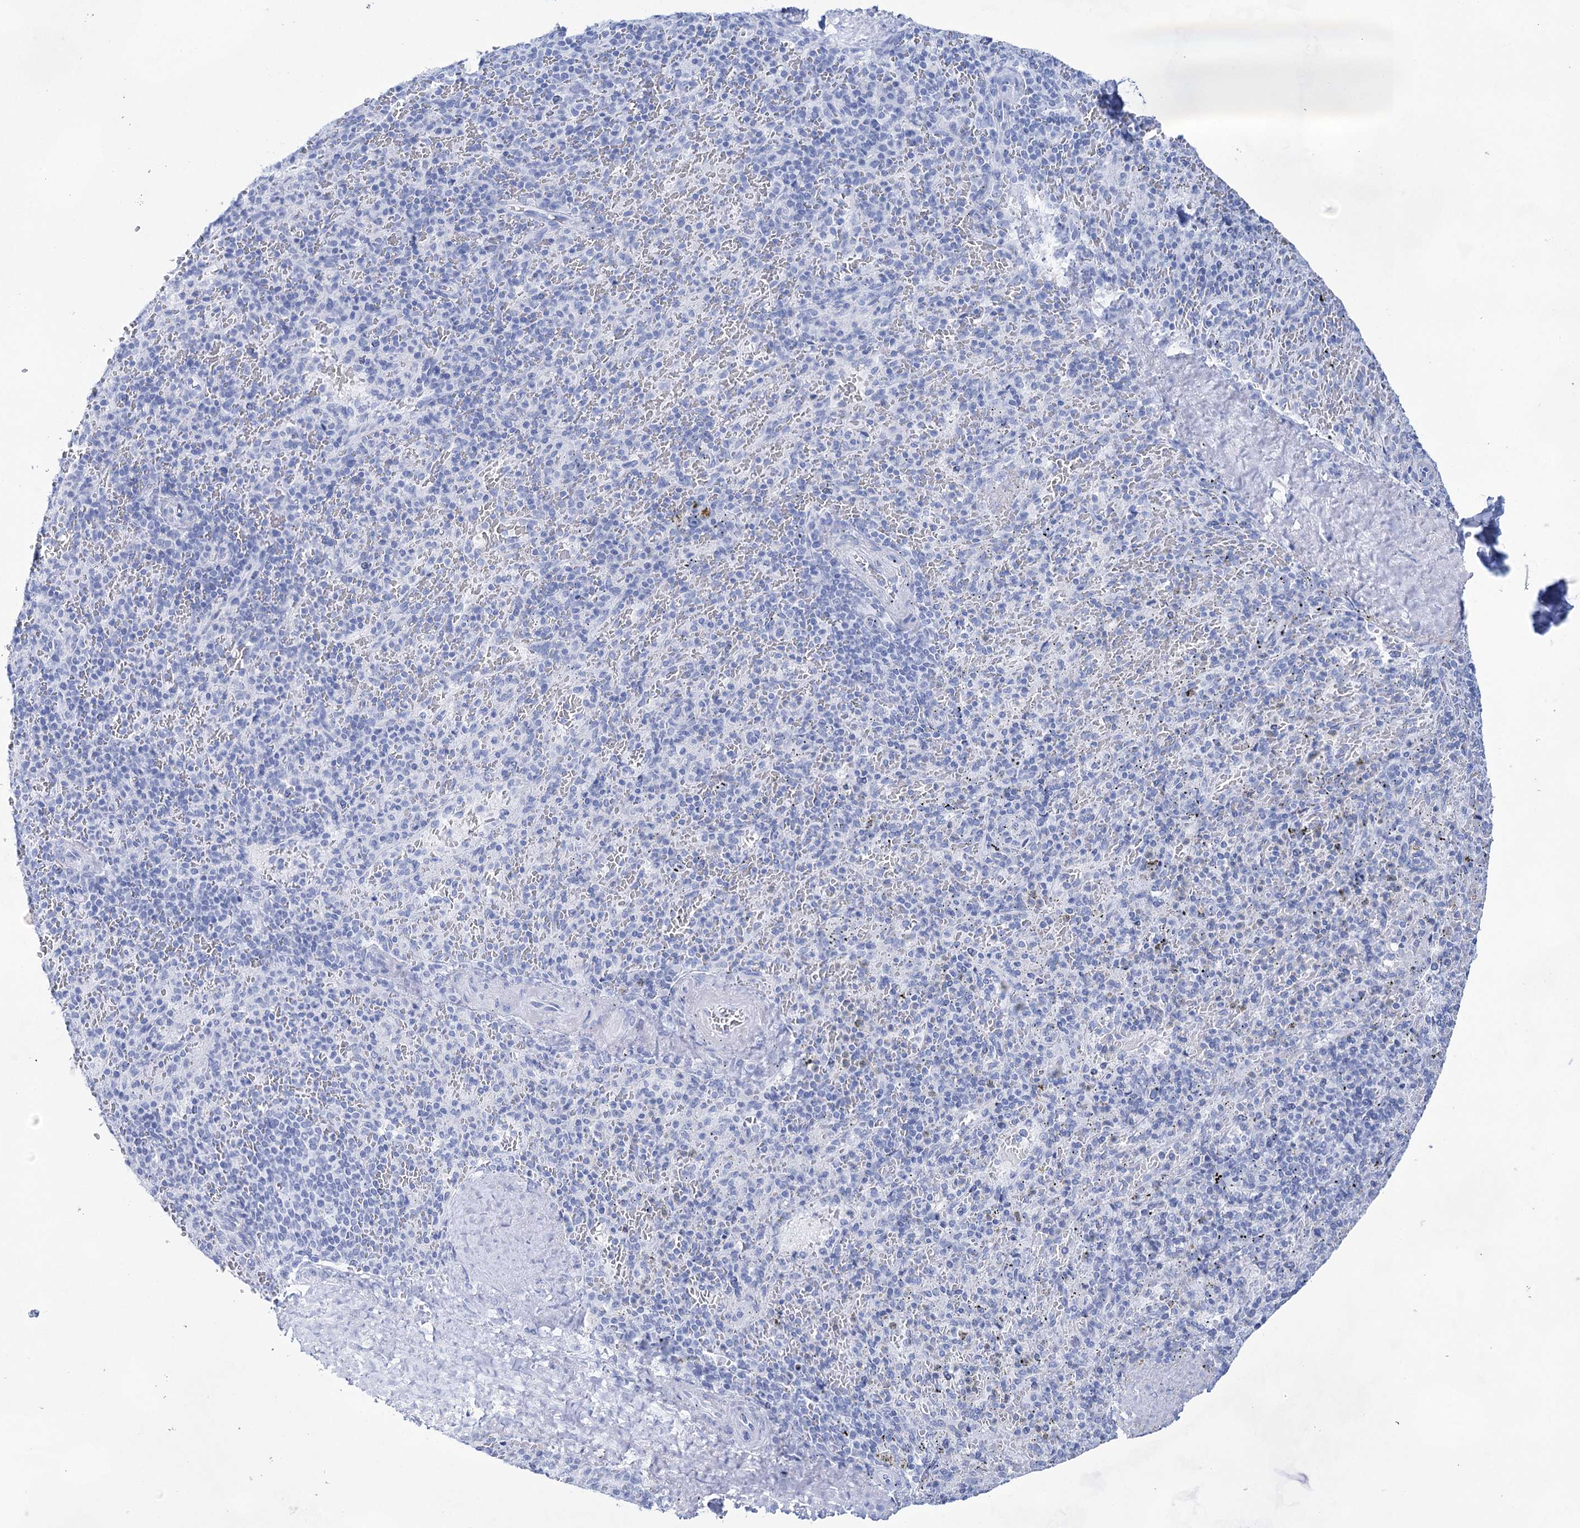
{"staining": {"intensity": "negative", "quantity": "none", "location": "none"}, "tissue": "spleen", "cell_type": "Cells in red pulp", "image_type": "normal", "snomed": [{"axis": "morphology", "description": "Normal tissue, NOS"}, {"axis": "topography", "description": "Spleen"}], "caption": "This is a photomicrograph of immunohistochemistry staining of benign spleen, which shows no staining in cells in red pulp. The staining is performed using DAB brown chromogen with nuclei counter-stained in using hematoxylin.", "gene": "LALBA", "patient": {"sex": "male", "age": 82}}